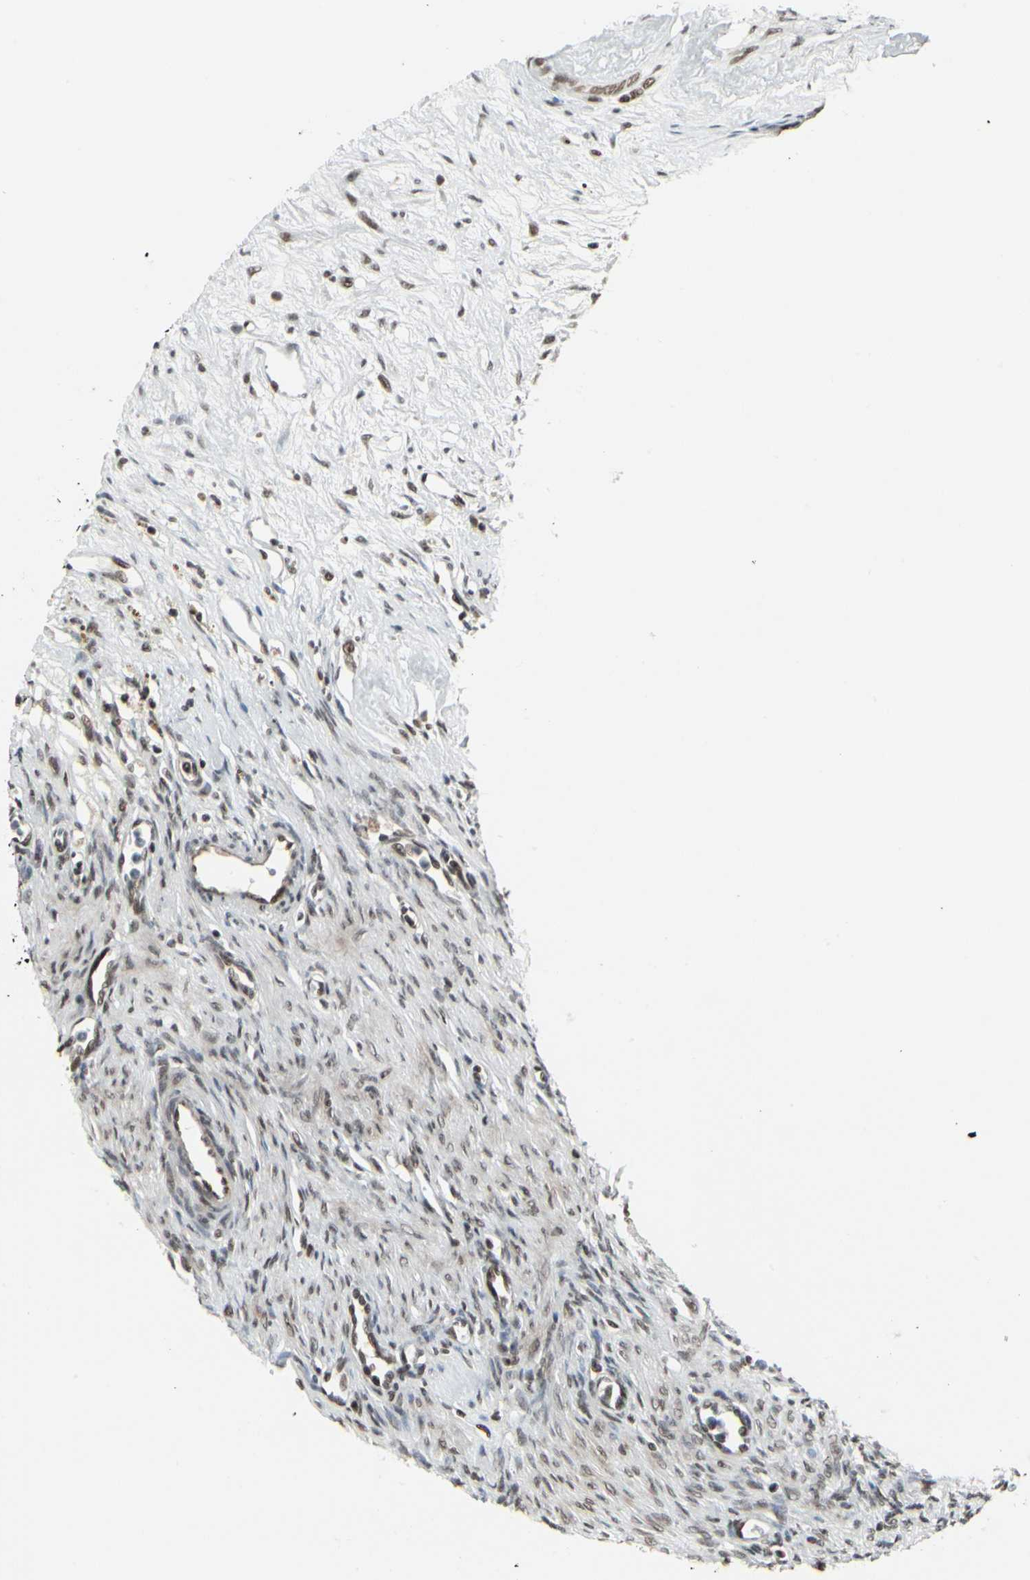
{"staining": {"intensity": "strong", "quantity": ">75%", "location": "nuclear"}, "tissue": "ovary", "cell_type": "Ovarian stroma cells", "image_type": "normal", "snomed": [{"axis": "morphology", "description": "Normal tissue, NOS"}, {"axis": "topography", "description": "Ovary"}], "caption": "This is a histology image of immunohistochemistry (IHC) staining of unremarkable ovary, which shows strong positivity in the nuclear of ovarian stroma cells.", "gene": "HMG20A", "patient": {"sex": "female", "age": 33}}